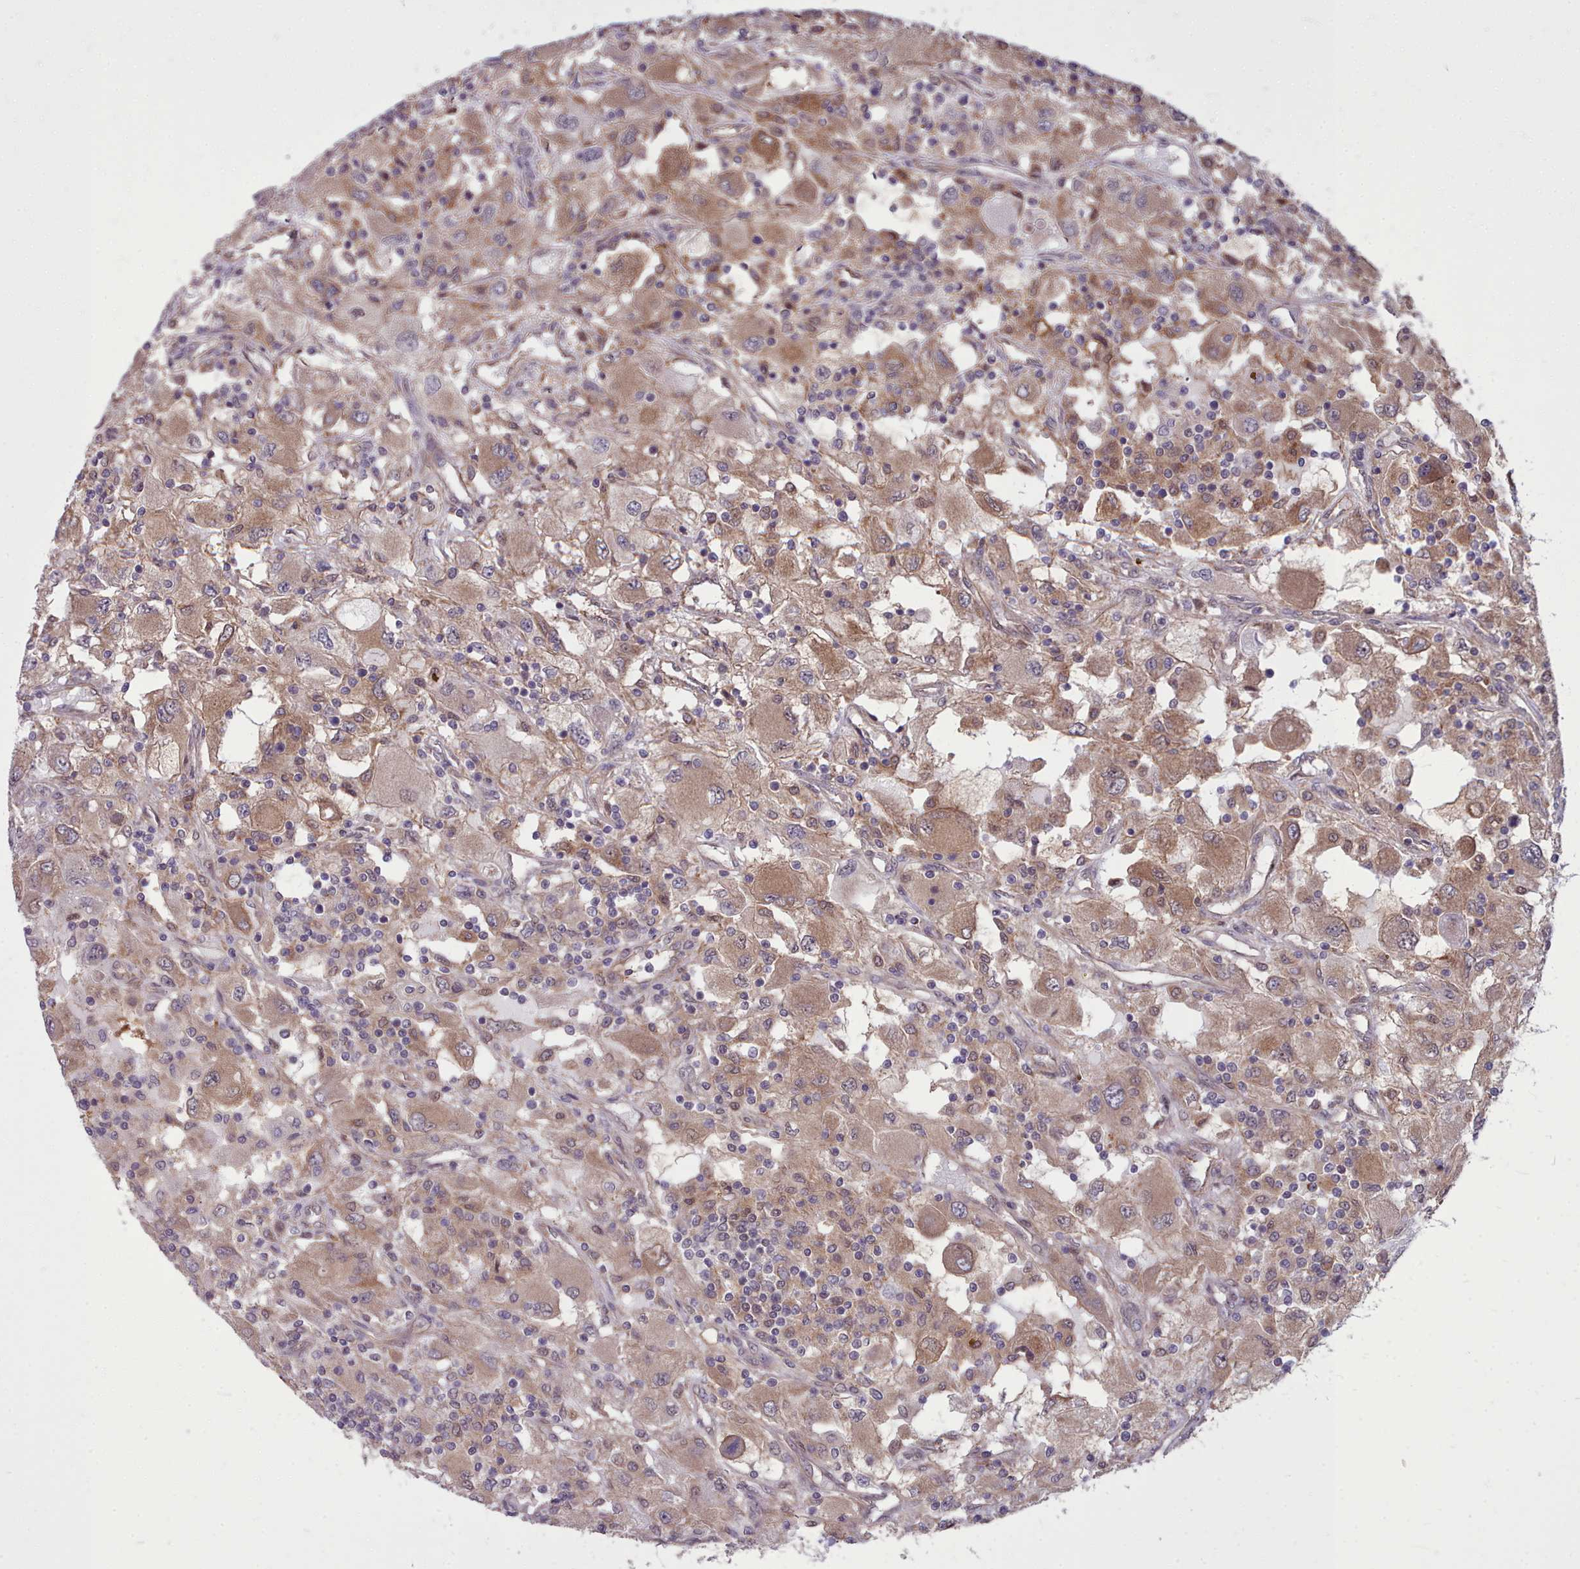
{"staining": {"intensity": "moderate", "quantity": ">75%", "location": "cytoplasmic/membranous"}, "tissue": "renal cancer", "cell_type": "Tumor cells", "image_type": "cancer", "snomed": [{"axis": "morphology", "description": "Adenocarcinoma, NOS"}, {"axis": "topography", "description": "Kidney"}], "caption": "Brown immunohistochemical staining in renal cancer shows moderate cytoplasmic/membranous expression in approximately >75% of tumor cells.", "gene": "AHCY", "patient": {"sex": "female", "age": 67}}